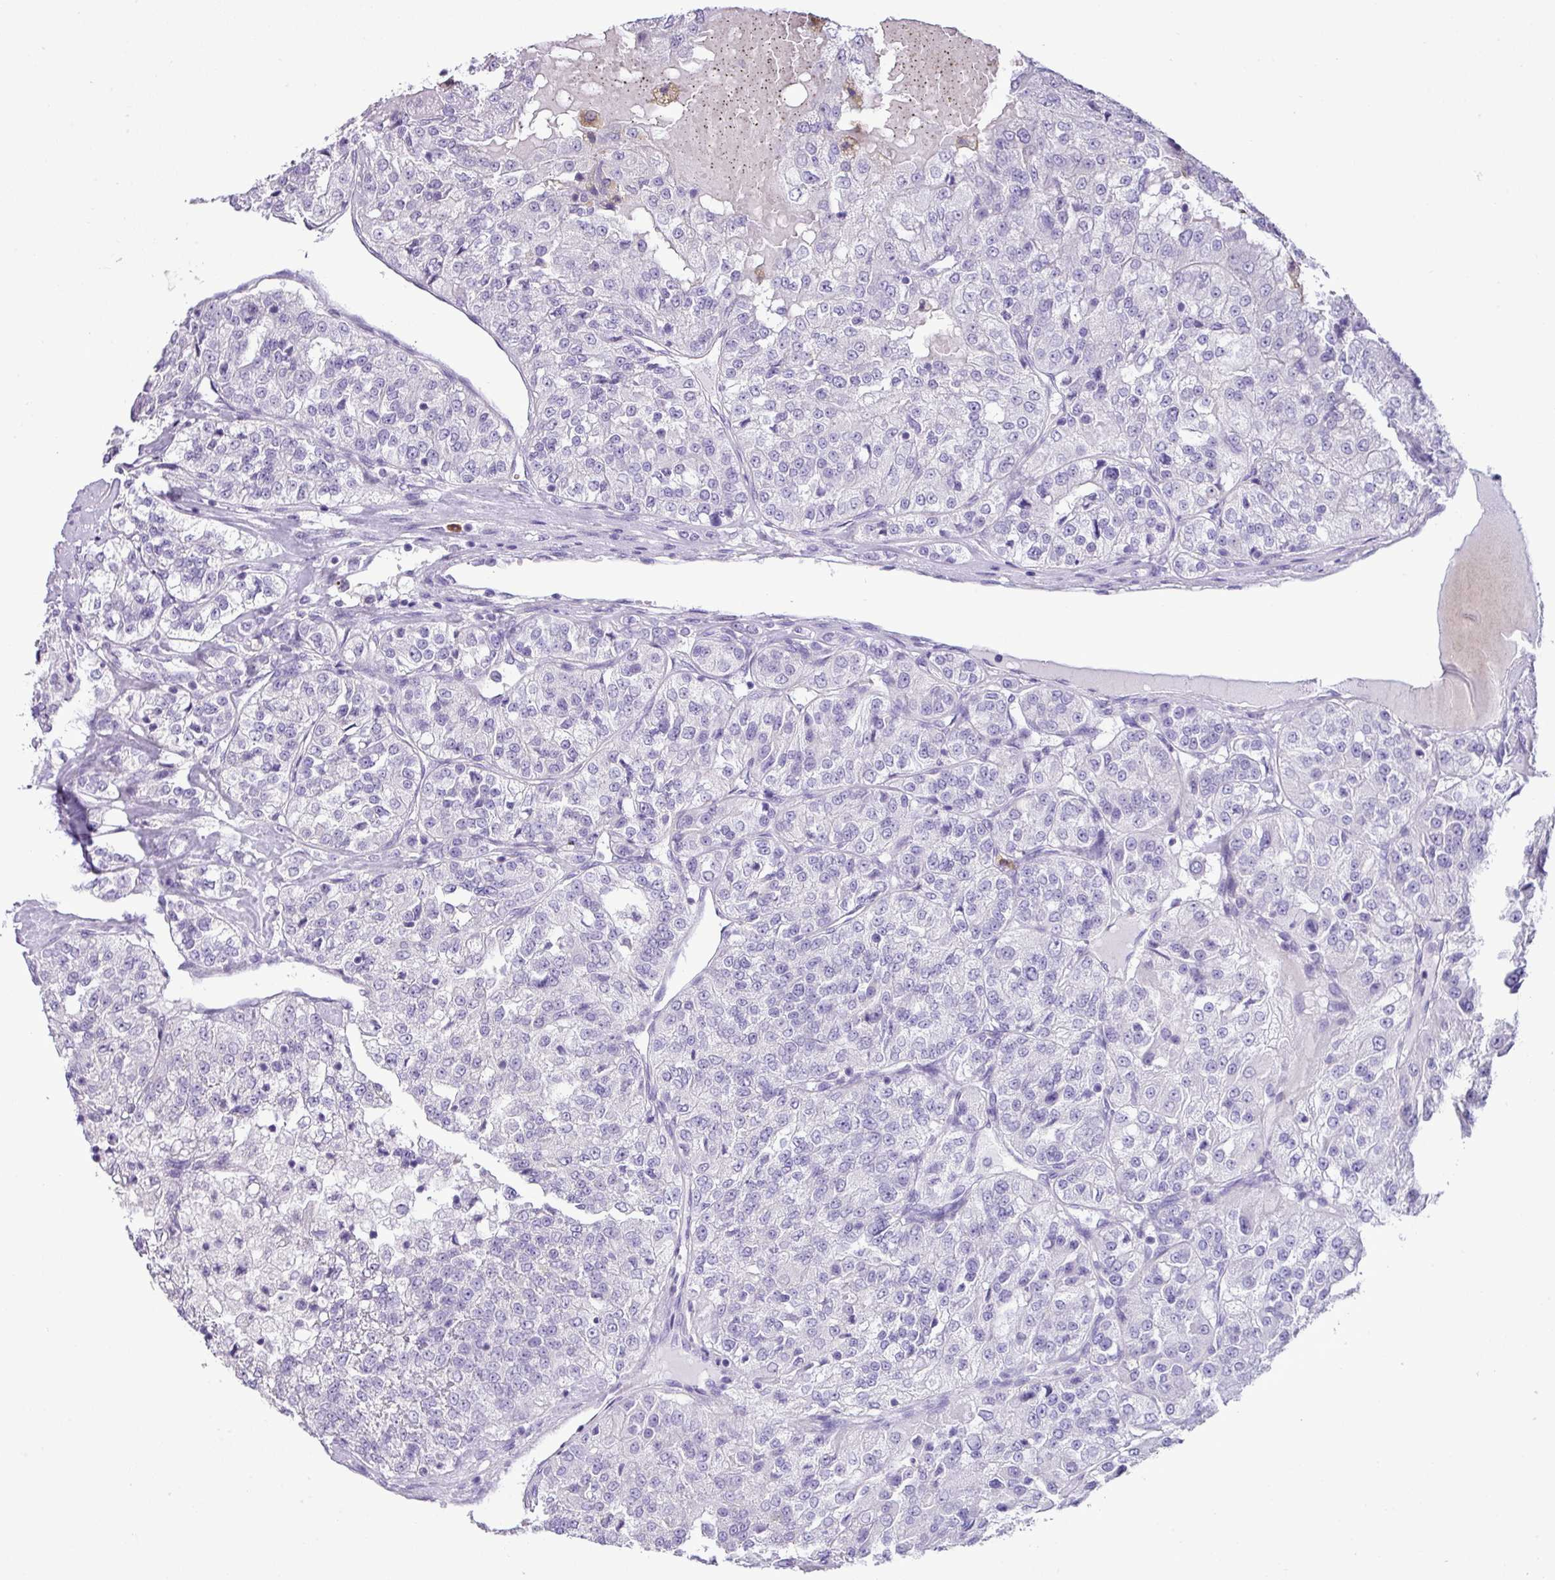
{"staining": {"intensity": "negative", "quantity": "none", "location": "none"}, "tissue": "renal cancer", "cell_type": "Tumor cells", "image_type": "cancer", "snomed": [{"axis": "morphology", "description": "Adenocarcinoma, NOS"}, {"axis": "topography", "description": "Kidney"}], "caption": "This is a micrograph of IHC staining of renal adenocarcinoma, which shows no staining in tumor cells.", "gene": "ZSCAN5A", "patient": {"sex": "female", "age": 63}}